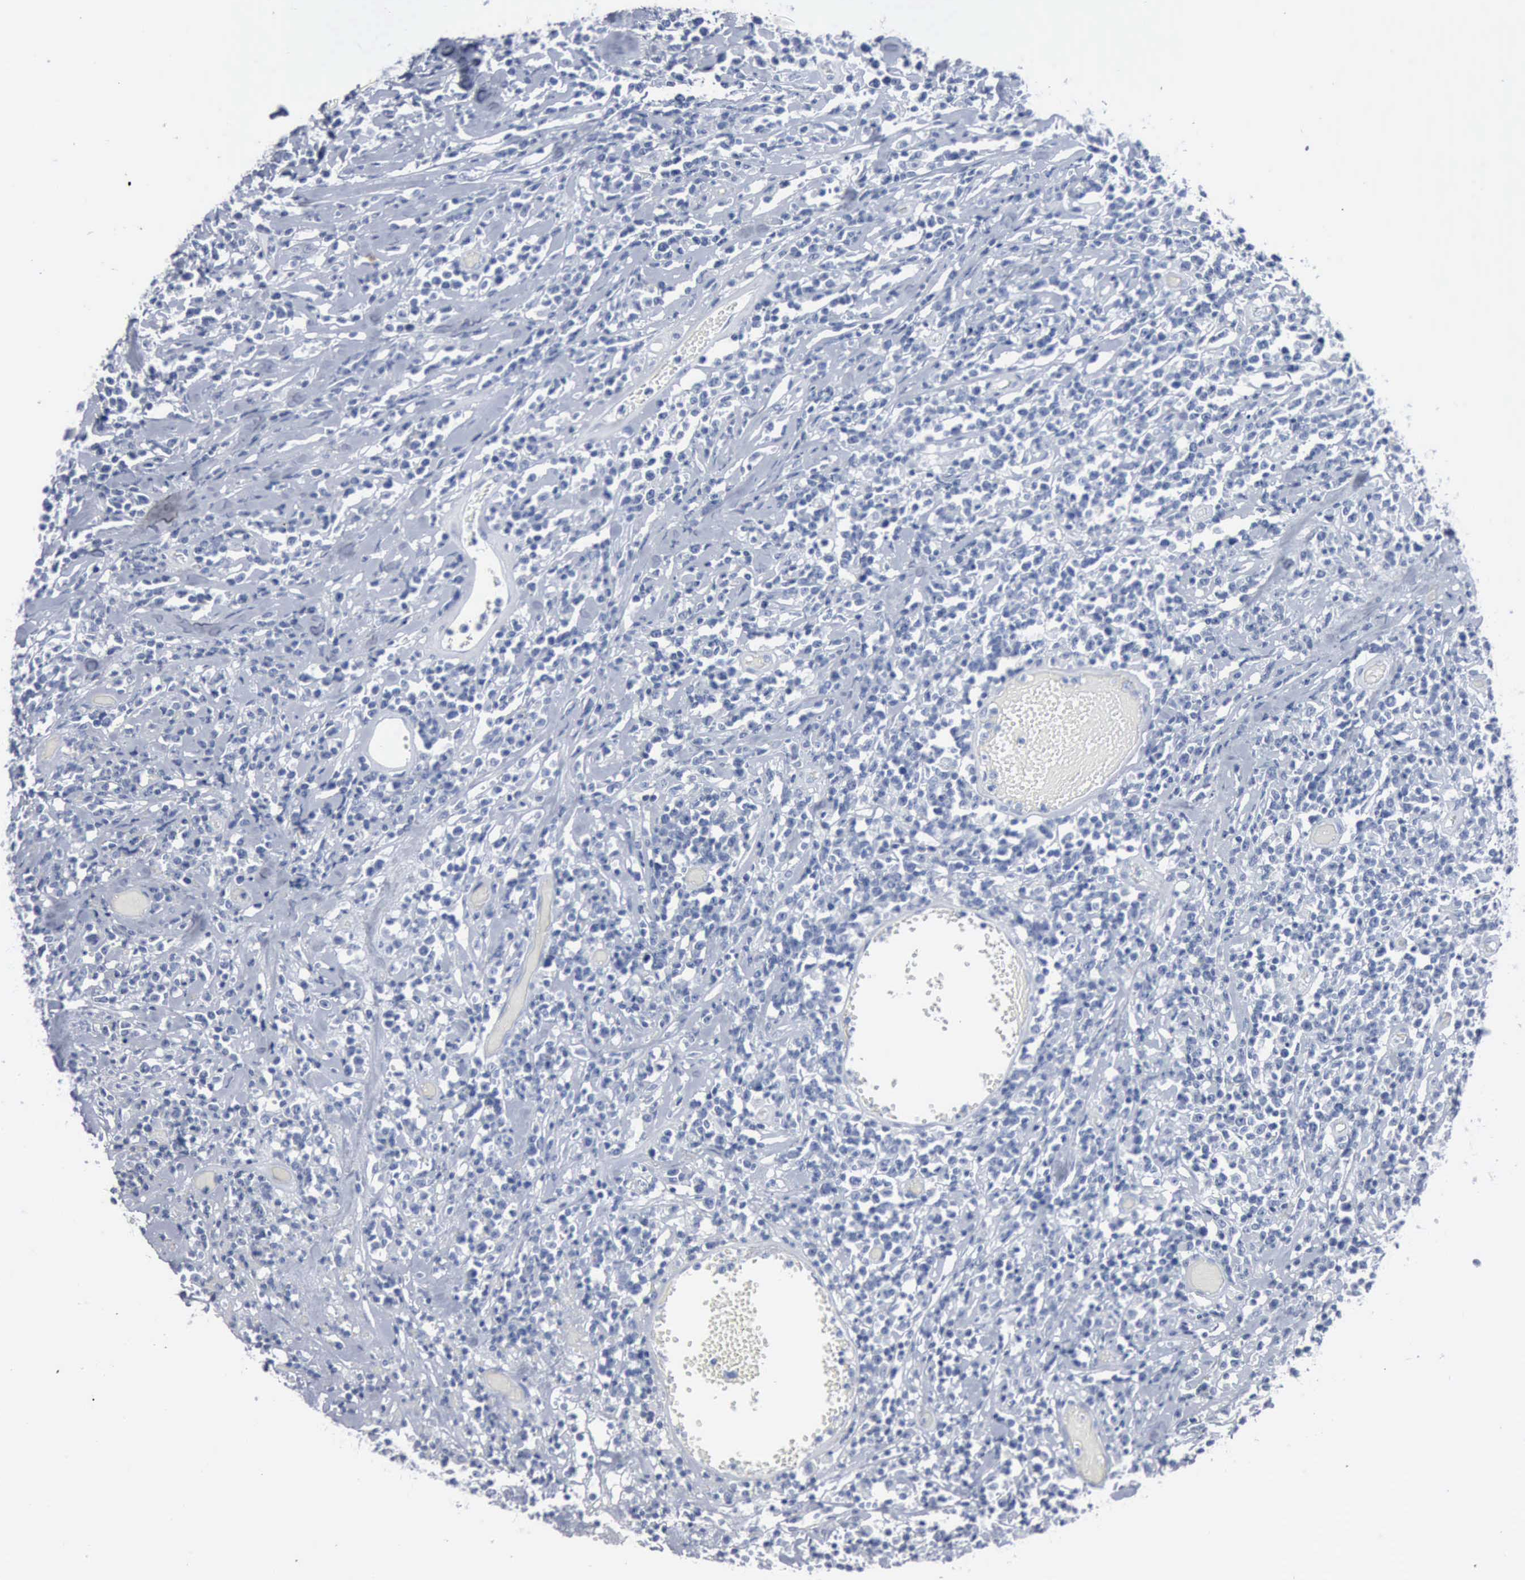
{"staining": {"intensity": "negative", "quantity": "none", "location": "none"}, "tissue": "lymphoma", "cell_type": "Tumor cells", "image_type": "cancer", "snomed": [{"axis": "morphology", "description": "Malignant lymphoma, non-Hodgkin's type, High grade"}, {"axis": "topography", "description": "Colon"}], "caption": "Micrograph shows no significant protein staining in tumor cells of malignant lymphoma, non-Hodgkin's type (high-grade).", "gene": "DMD", "patient": {"sex": "male", "age": 82}}